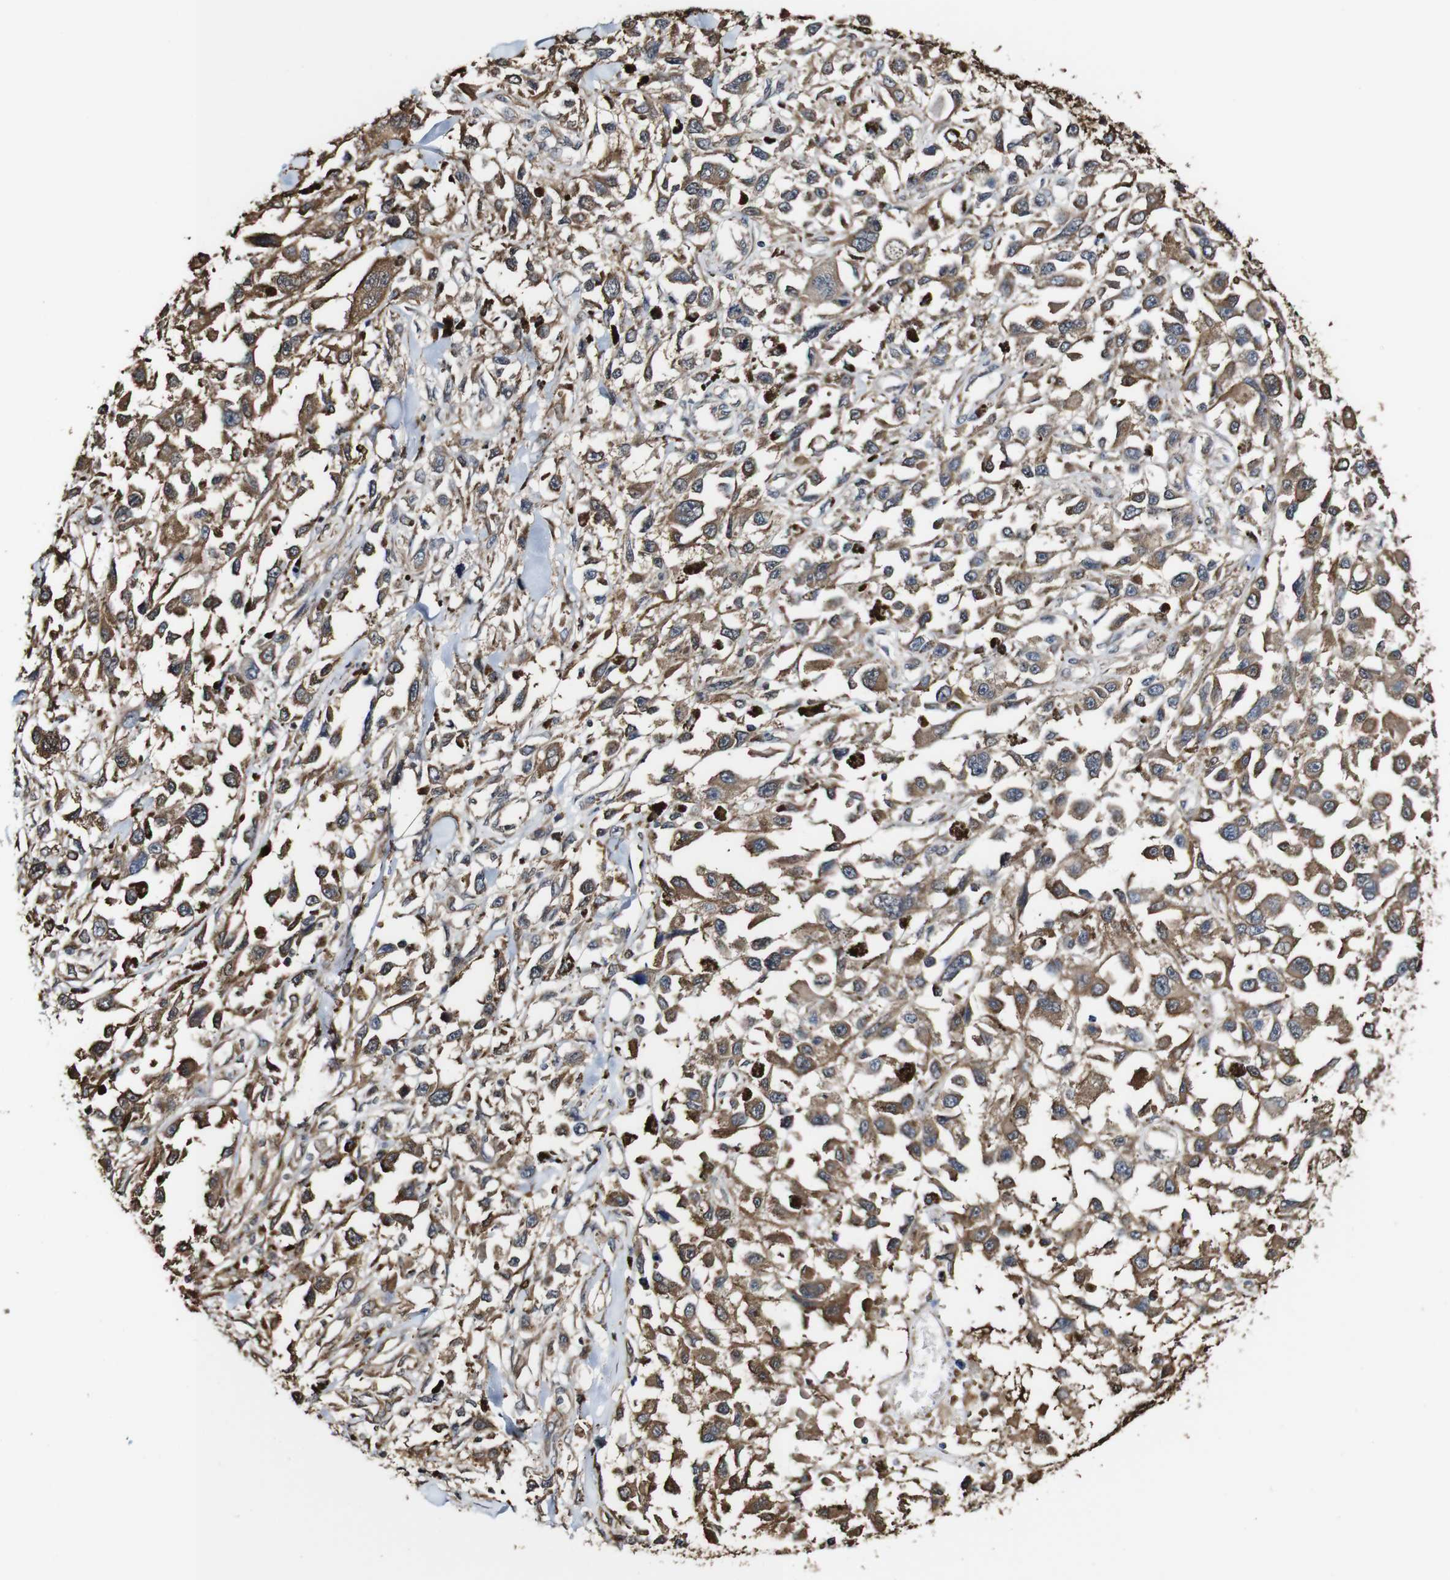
{"staining": {"intensity": "moderate", "quantity": ">75%", "location": "cytoplasmic/membranous"}, "tissue": "melanoma", "cell_type": "Tumor cells", "image_type": "cancer", "snomed": [{"axis": "morphology", "description": "Malignant melanoma, Metastatic site"}, {"axis": "topography", "description": "Lymph node"}], "caption": "Melanoma stained with a protein marker demonstrates moderate staining in tumor cells.", "gene": "PTPRR", "patient": {"sex": "male", "age": 59}}